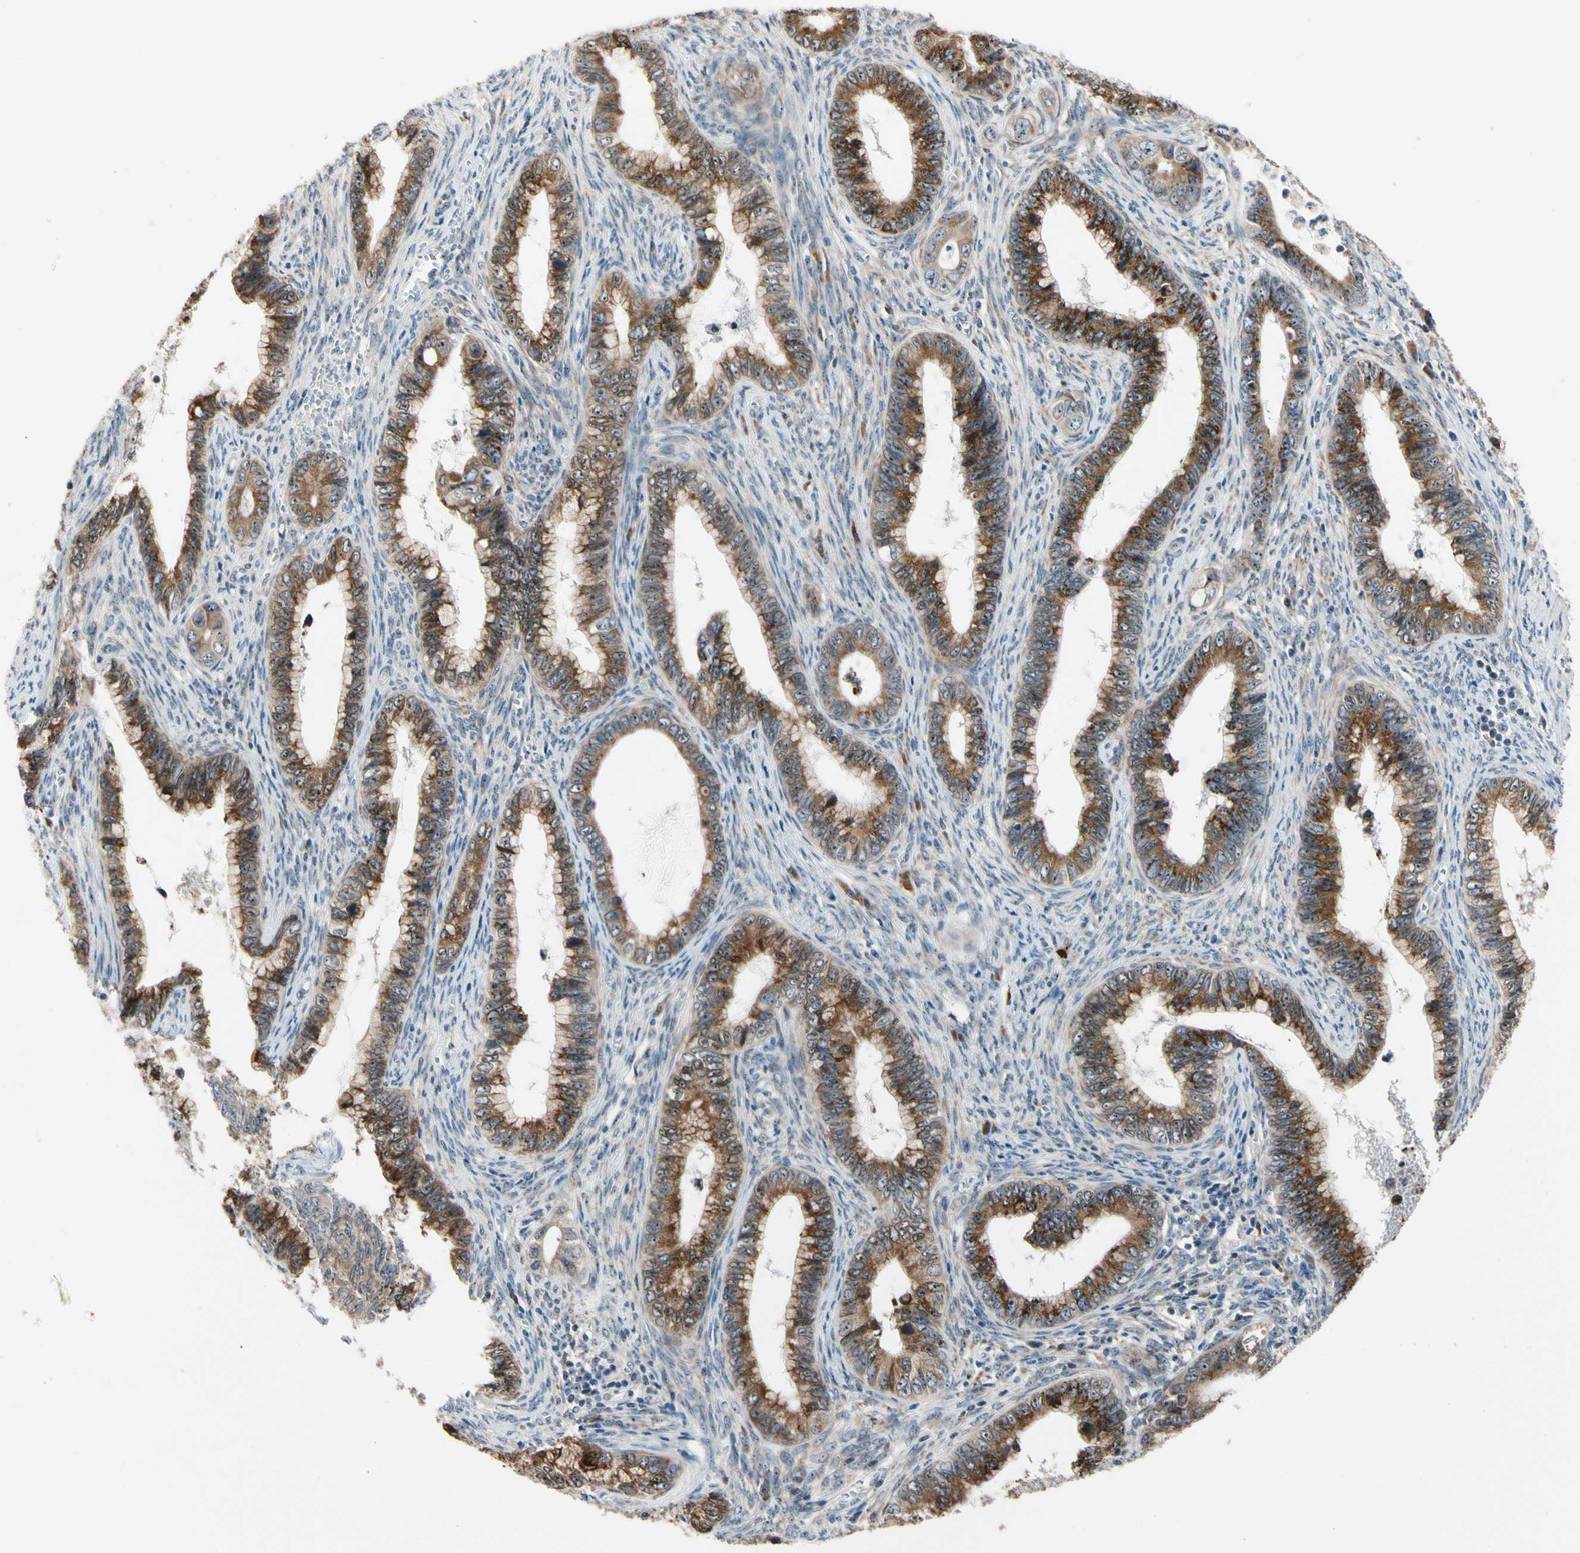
{"staining": {"intensity": "moderate", "quantity": ">75%", "location": "cytoplasmic/membranous"}, "tissue": "cervical cancer", "cell_type": "Tumor cells", "image_type": "cancer", "snomed": [{"axis": "morphology", "description": "Adenocarcinoma, NOS"}, {"axis": "topography", "description": "Cervix"}], "caption": "The histopathology image exhibits staining of adenocarcinoma (cervical), revealing moderate cytoplasmic/membranous protein staining (brown color) within tumor cells.", "gene": "TMED7", "patient": {"sex": "female", "age": 44}}